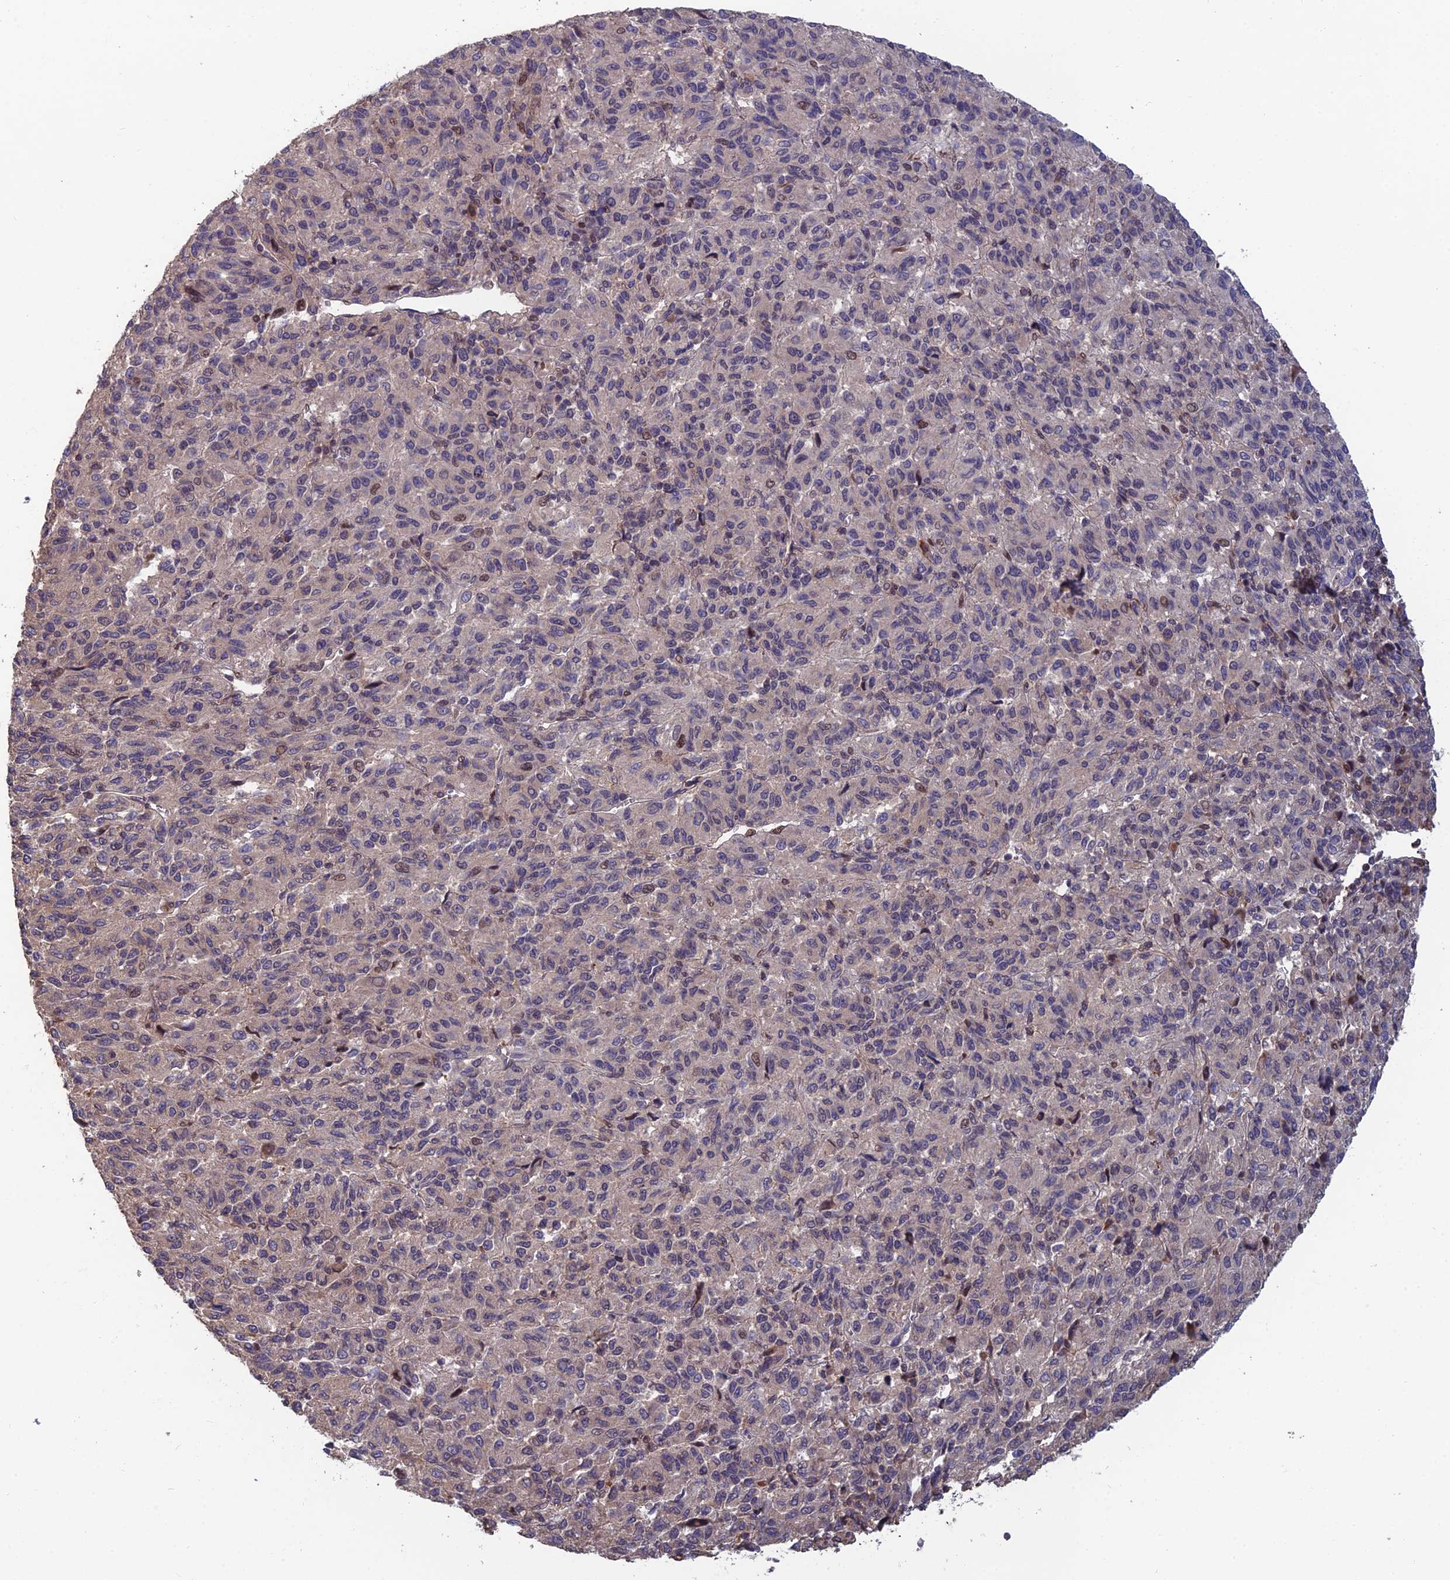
{"staining": {"intensity": "negative", "quantity": "none", "location": "none"}, "tissue": "melanoma", "cell_type": "Tumor cells", "image_type": "cancer", "snomed": [{"axis": "morphology", "description": "Malignant melanoma, Metastatic site"}, {"axis": "topography", "description": "Lung"}], "caption": "Immunohistochemistry image of neoplastic tissue: melanoma stained with DAB (3,3'-diaminobenzidine) displays no significant protein positivity in tumor cells.", "gene": "CCDC183", "patient": {"sex": "male", "age": 64}}